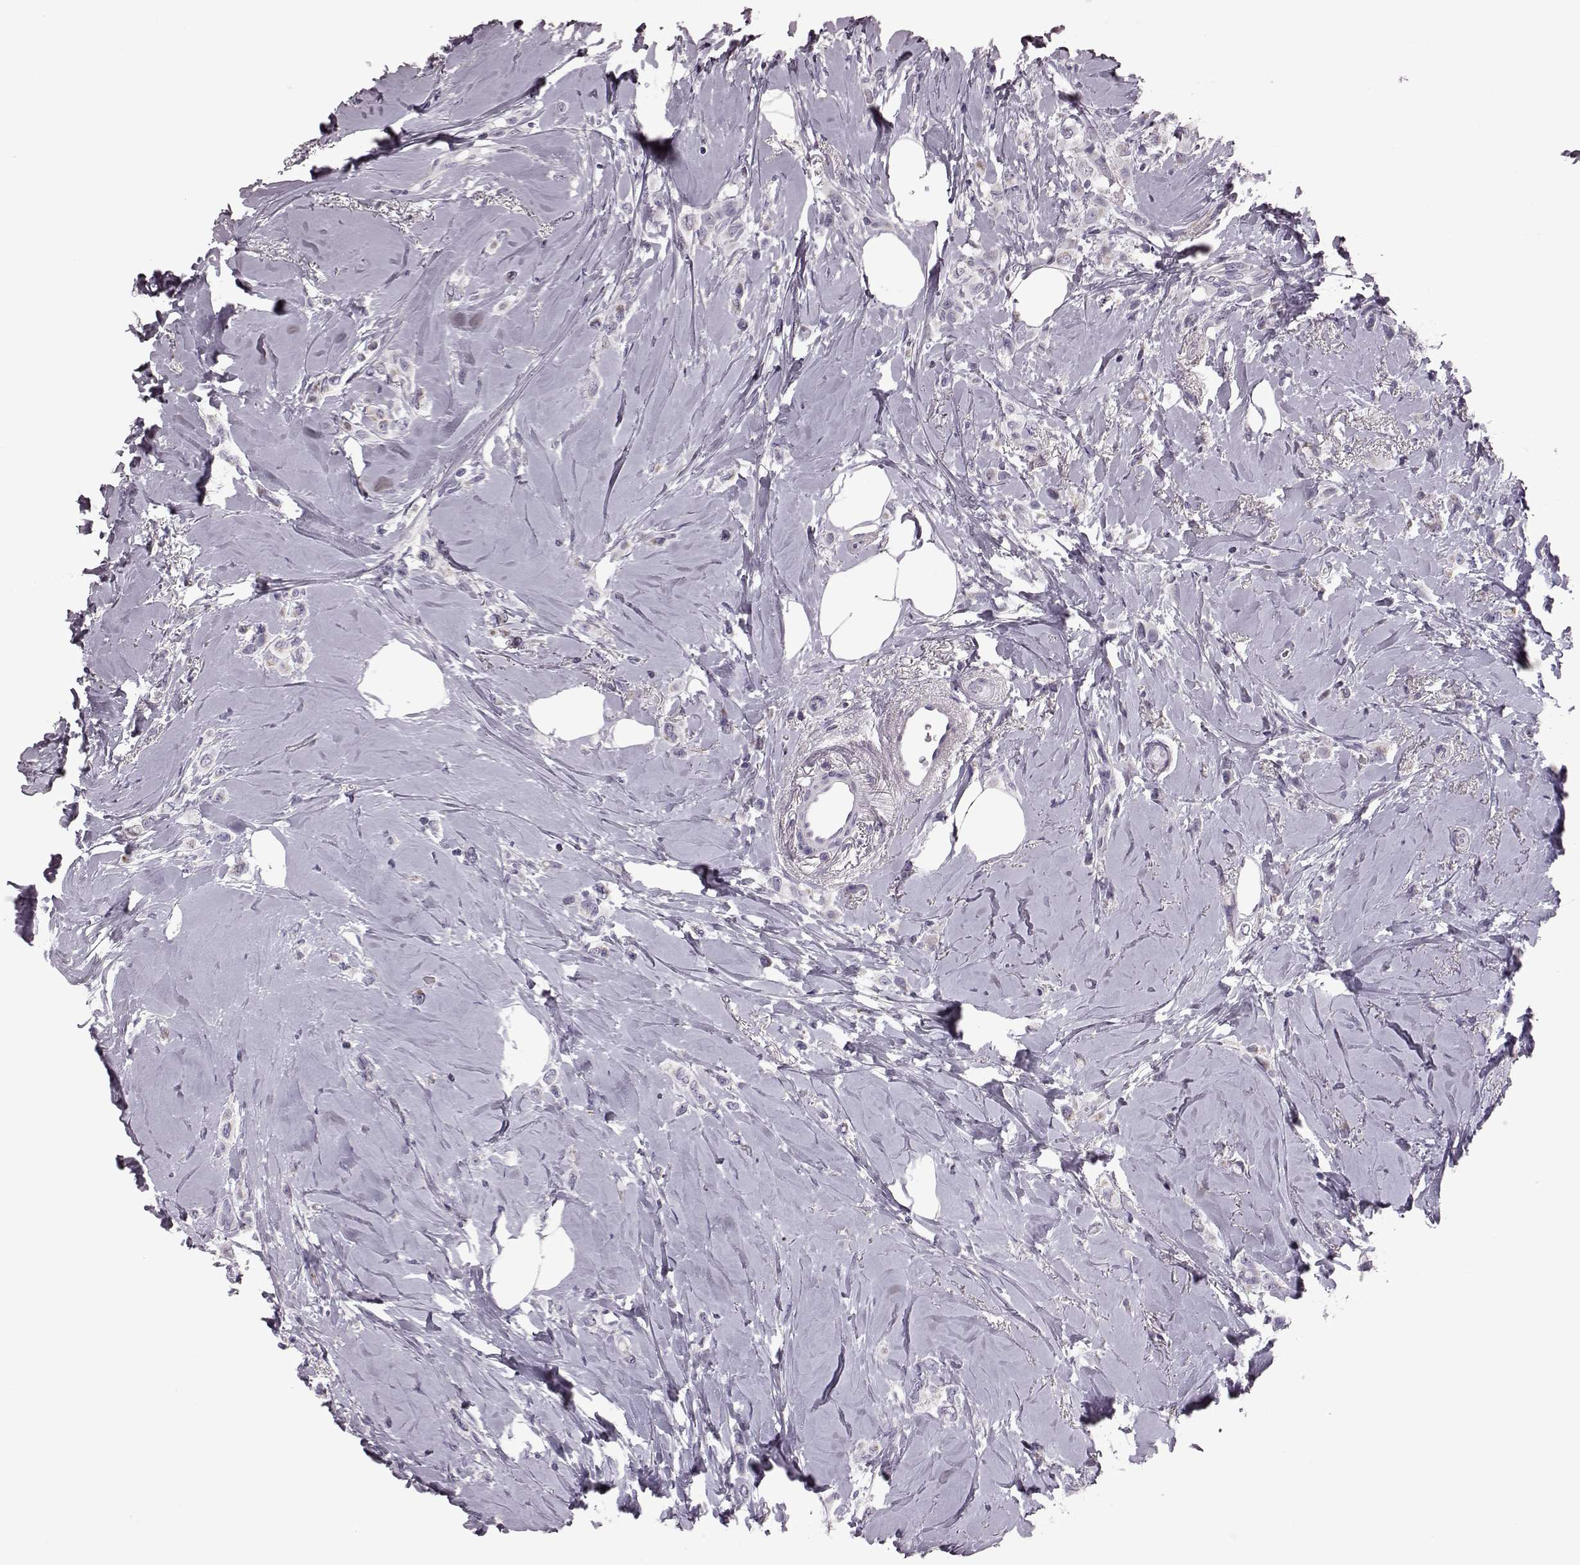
{"staining": {"intensity": "negative", "quantity": "none", "location": "none"}, "tissue": "breast cancer", "cell_type": "Tumor cells", "image_type": "cancer", "snomed": [{"axis": "morphology", "description": "Lobular carcinoma"}, {"axis": "topography", "description": "Breast"}], "caption": "This is an IHC photomicrograph of human lobular carcinoma (breast). There is no expression in tumor cells.", "gene": "RIMS2", "patient": {"sex": "female", "age": 66}}